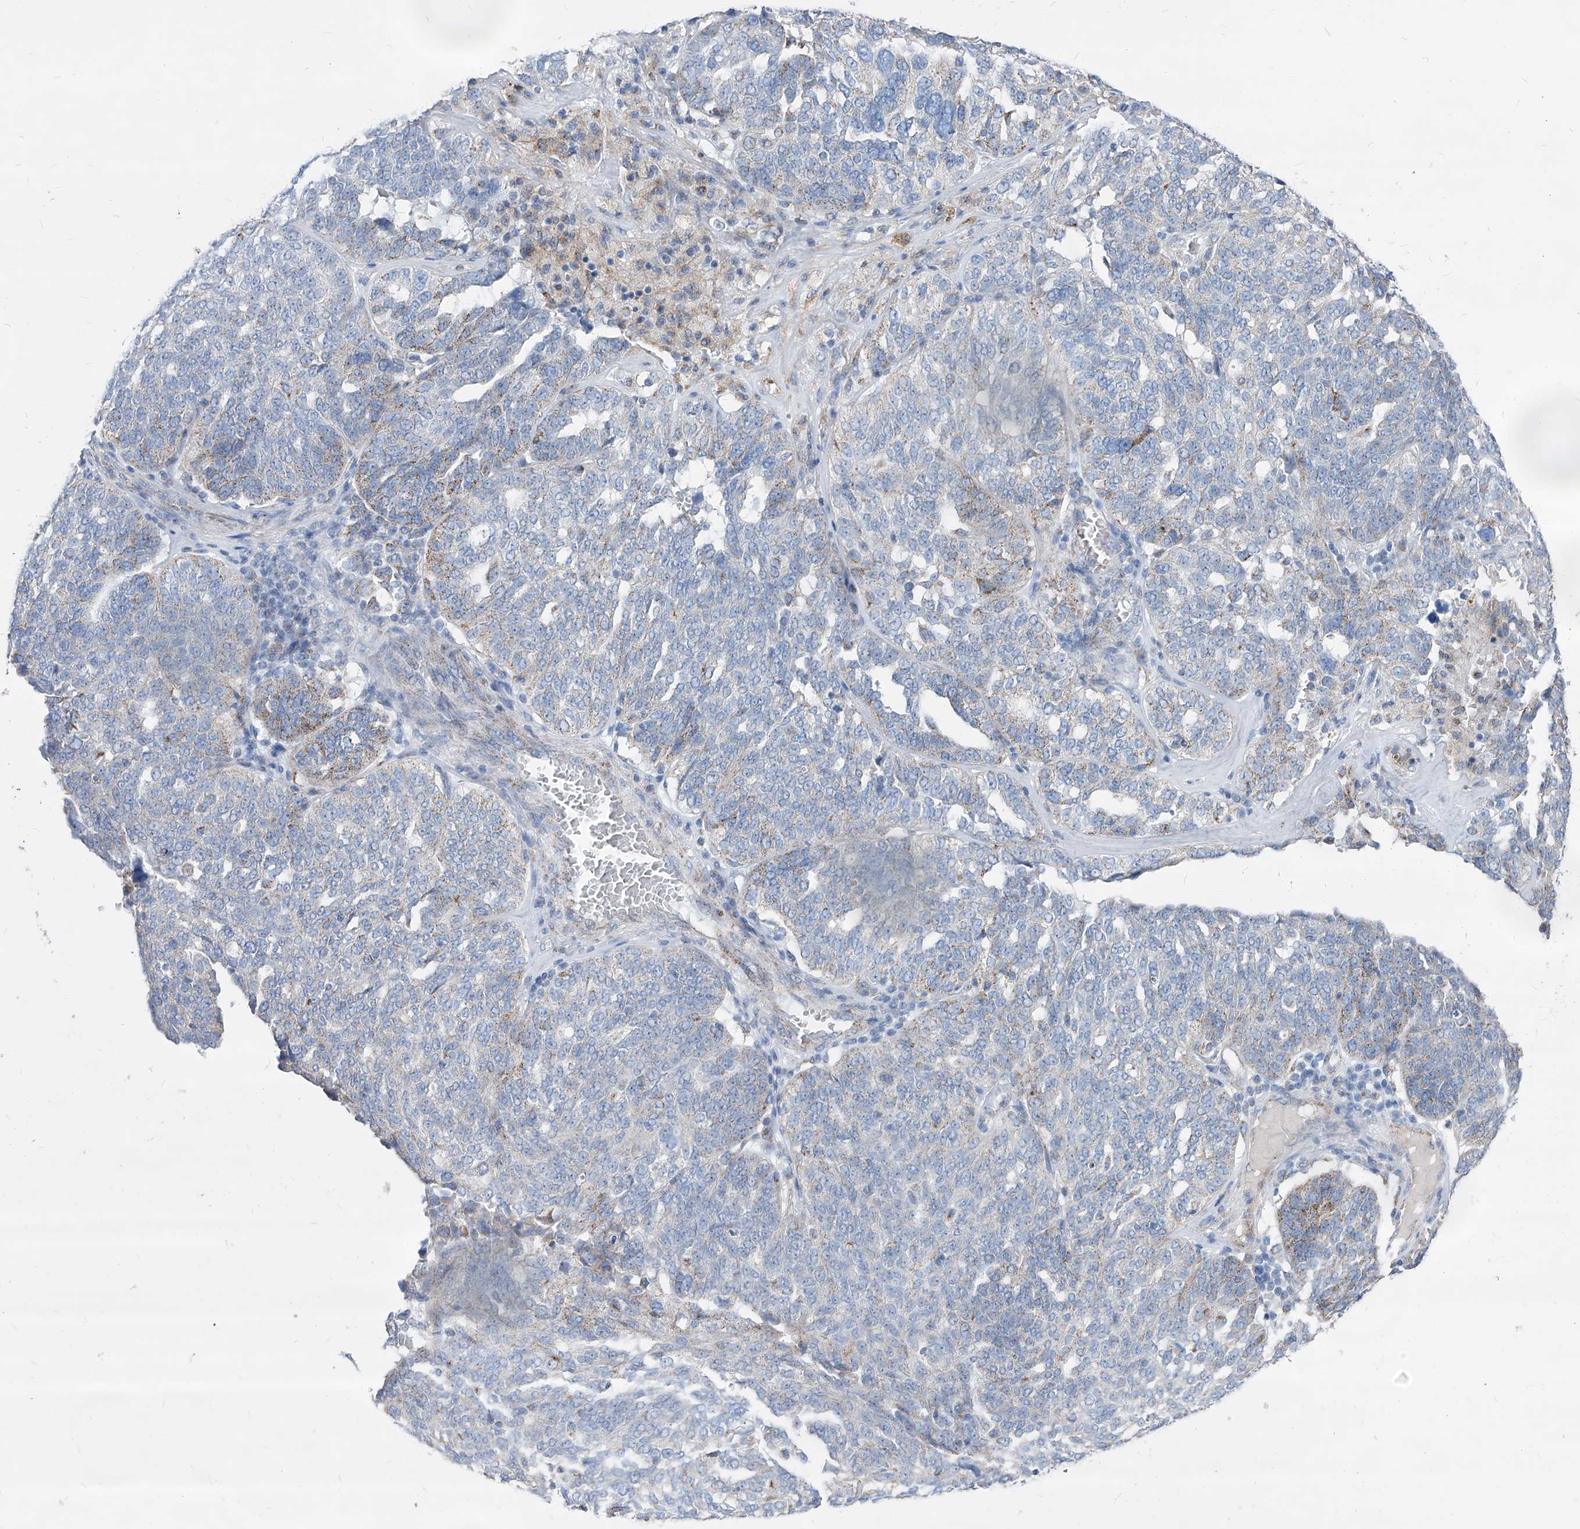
{"staining": {"intensity": "weak", "quantity": "<25%", "location": "cytoplasmic/membranous"}, "tissue": "ovarian cancer", "cell_type": "Tumor cells", "image_type": "cancer", "snomed": [{"axis": "morphology", "description": "Cystadenocarcinoma, serous, NOS"}, {"axis": "topography", "description": "Ovary"}], "caption": "This is an IHC micrograph of ovarian serous cystadenocarcinoma. There is no expression in tumor cells.", "gene": "AGPS", "patient": {"sex": "female", "age": 59}}